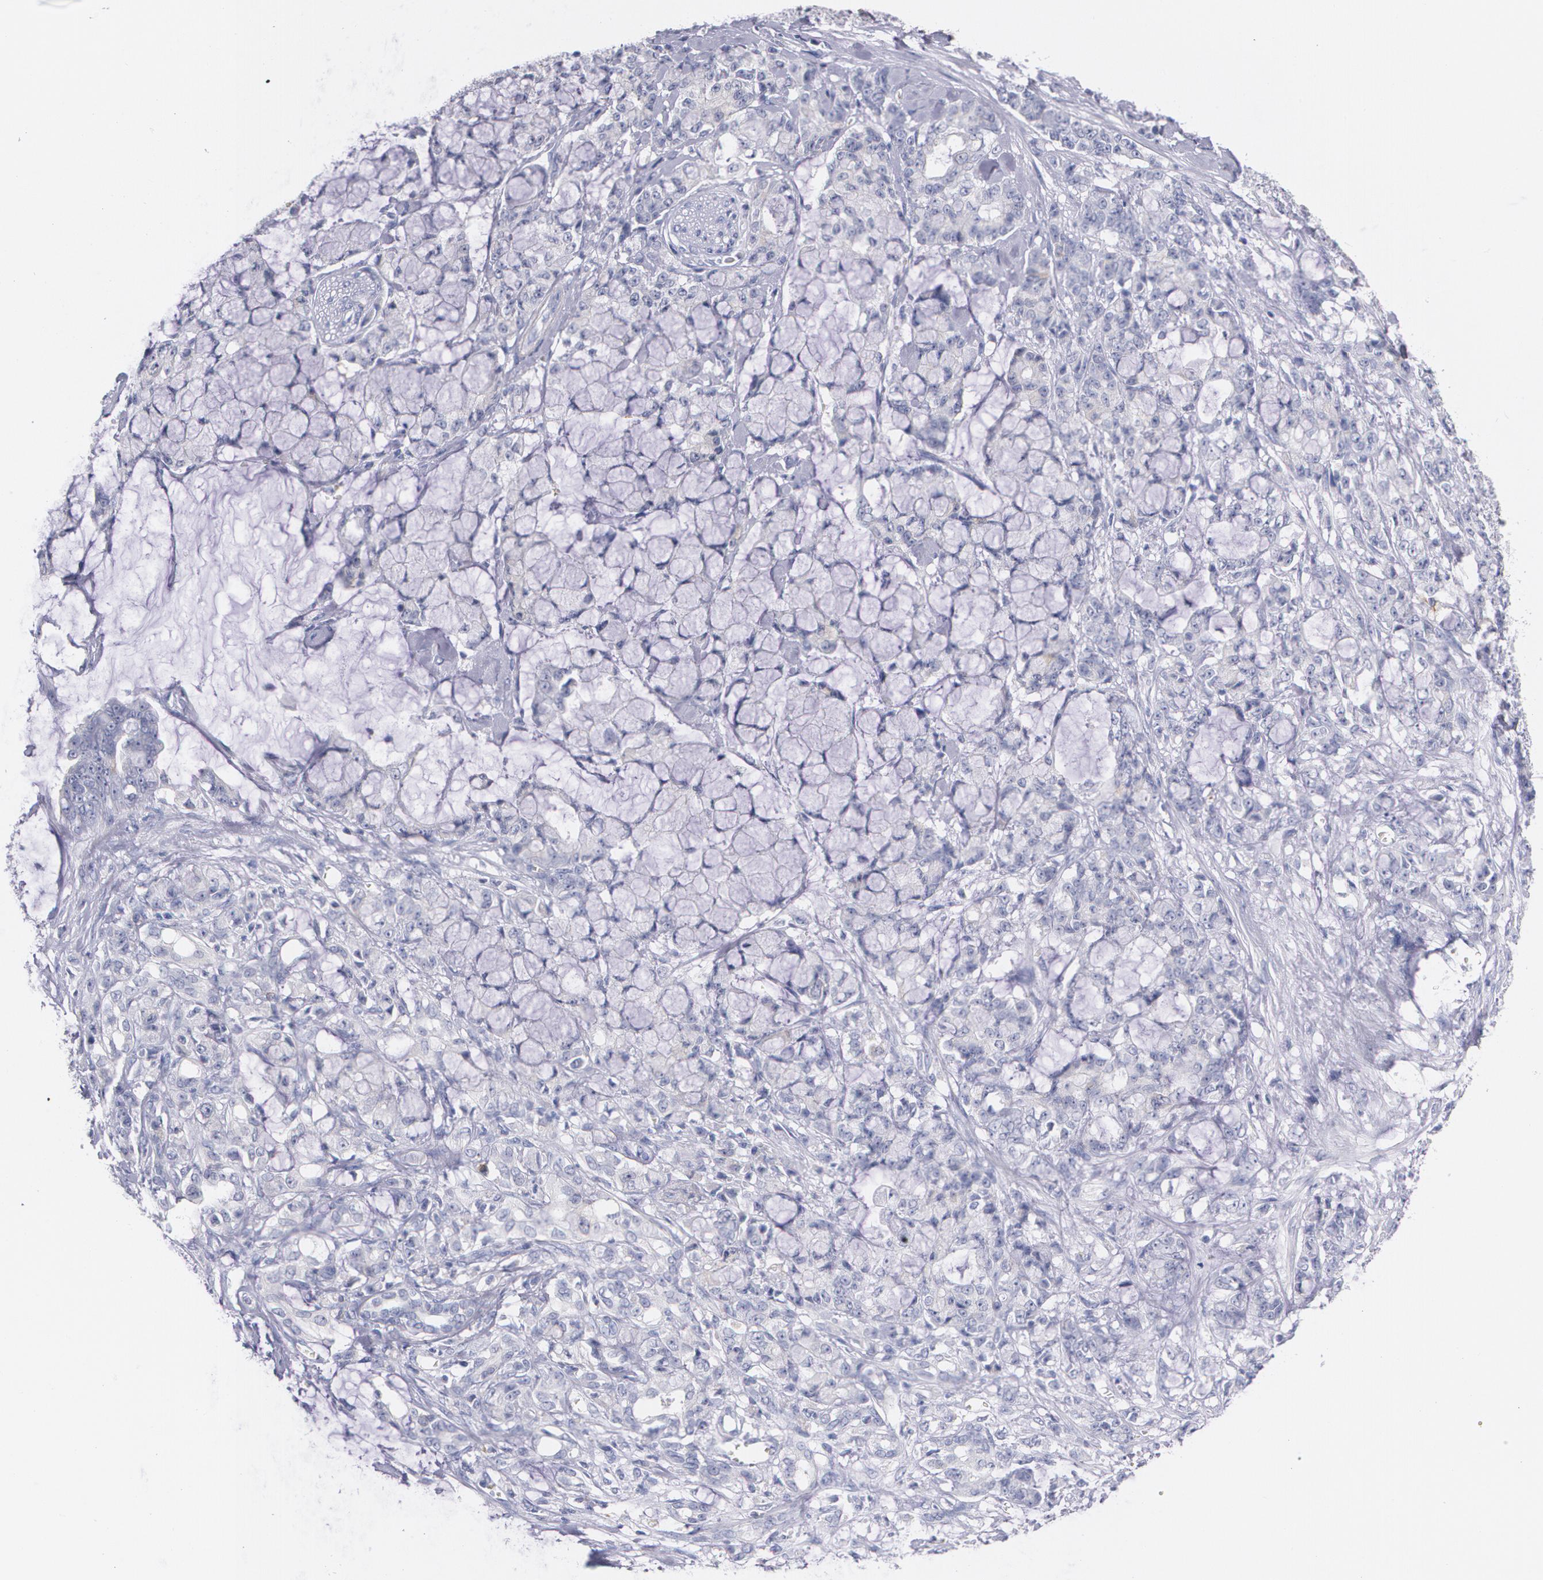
{"staining": {"intensity": "weak", "quantity": "<25%", "location": "cytoplasmic/membranous"}, "tissue": "pancreatic cancer", "cell_type": "Tumor cells", "image_type": "cancer", "snomed": [{"axis": "morphology", "description": "Adenocarcinoma, NOS"}, {"axis": "topography", "description": "Pancreas"}], "caption": "High magnification brightfield microscopy of pancreatic cancer stained with DAB (brown) and counterstained with hematoxylin (blue): tumor cells show no significant positivity.", "gene": "HMMR", "patient": {"sex": "female", "age": 73}}